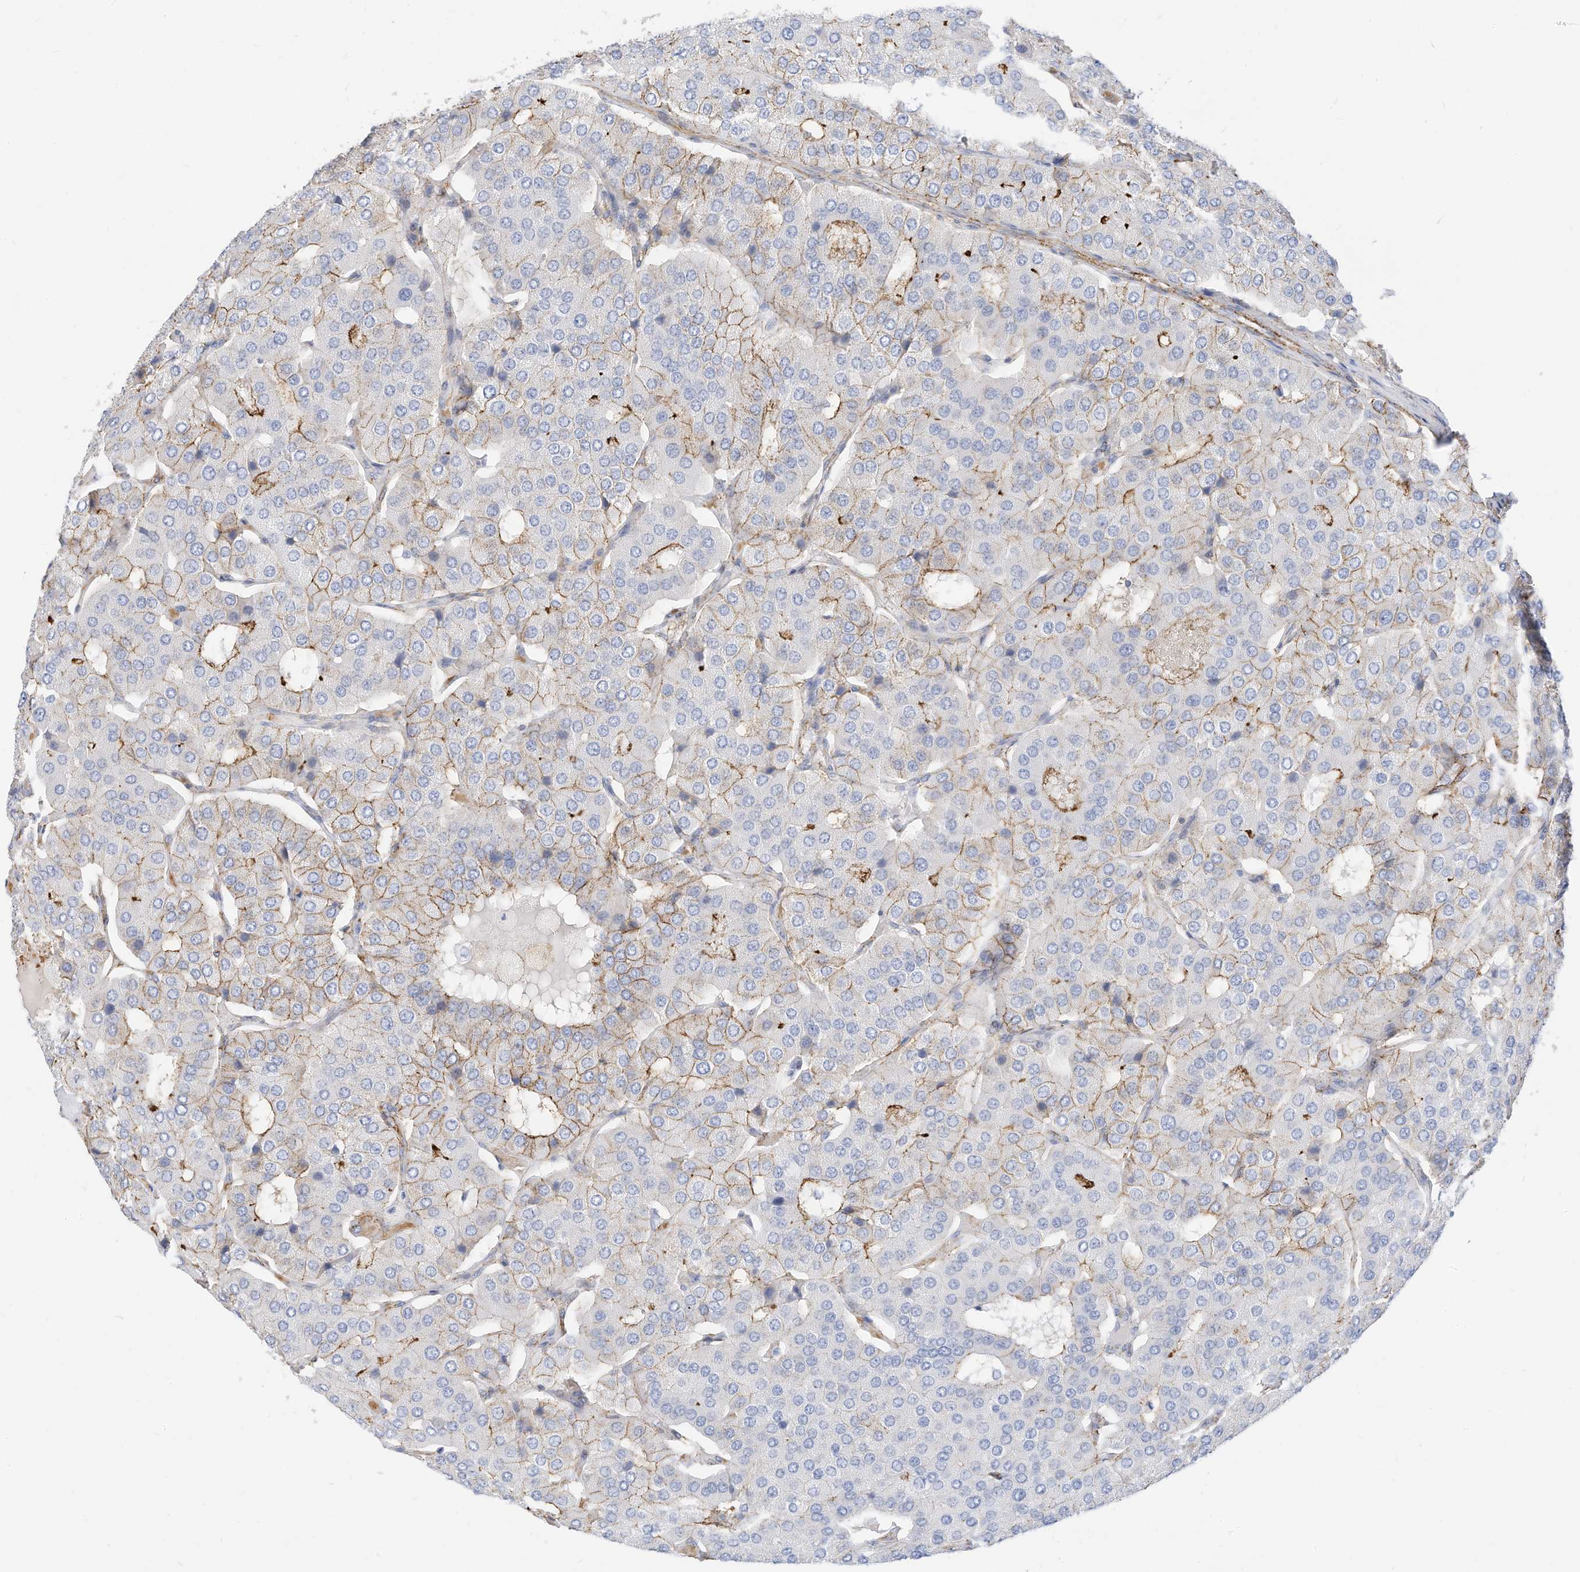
{"staining": {"intensity": "moderate", "quantity": "<25%", "location": "cytoplasmic/membranous"}, "tissue": "parathyroid gland", "cell_type": "Glandular cells", "image_type": "normal", "snomed": [{"axis": "morphology", "description": "Normal tissue, NOS"}, {"axis": "morphology", "description": "Adenoma, NOS"}, {"axis": "topography", "description": "Parathyroid gland"}], "caption": "The micrograph demonstrates immunohistochemical staining of unremarkable parathyroid gland. There is moderate cytoplasmic/membranous positivity is appreciated in about <25% of glandular cells. The staining is performed using DAB (3,3'-diaminobenzidine) brown chromogen to label protein expression. The nuclei are counter-stained blue using hematoxylin.", "gene": "TXNDC9", "patient": {"sex": "female", "age": 86}}